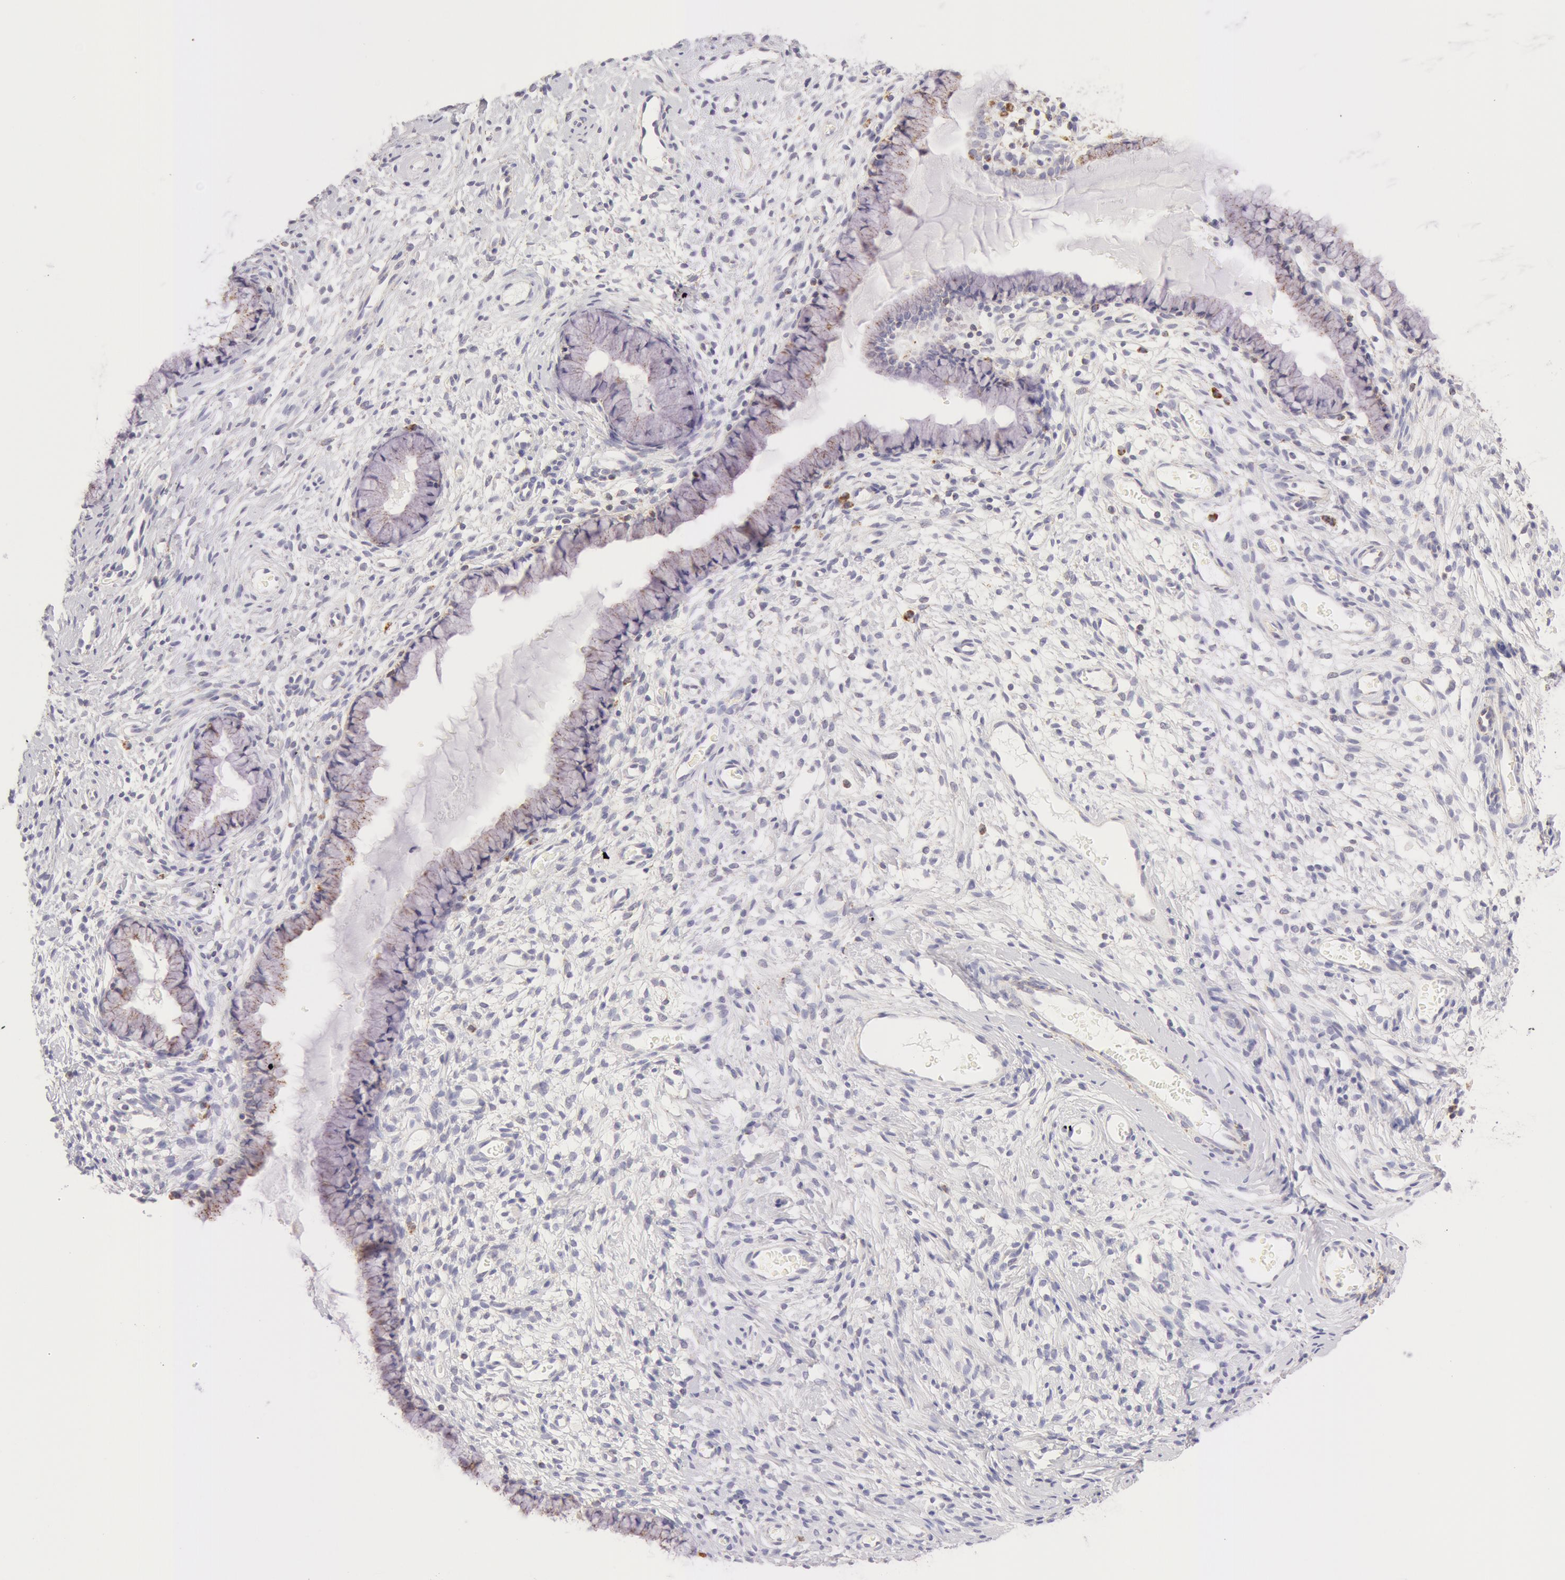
{"staining": {"intensity": "weak", "quantity": "25%-75%", "location": "cytoplasmic/membranous"}, "tissue": "cervix", "cell_type": "Glandular cells", "image_type": "normal", "snomed": [{"axis": "morphology", "description": "Normal tissue, NOS"}, {"axis": "topography", "description": "Cervix"}], "caption": "Human cervix stained with a brown dye exhibits weak cytoplasmic/membranous positive staining in about 25%-75% of glandular cells.", "gene": "ATP5F1B", "patient": {"sex": "female", "age": 70}}